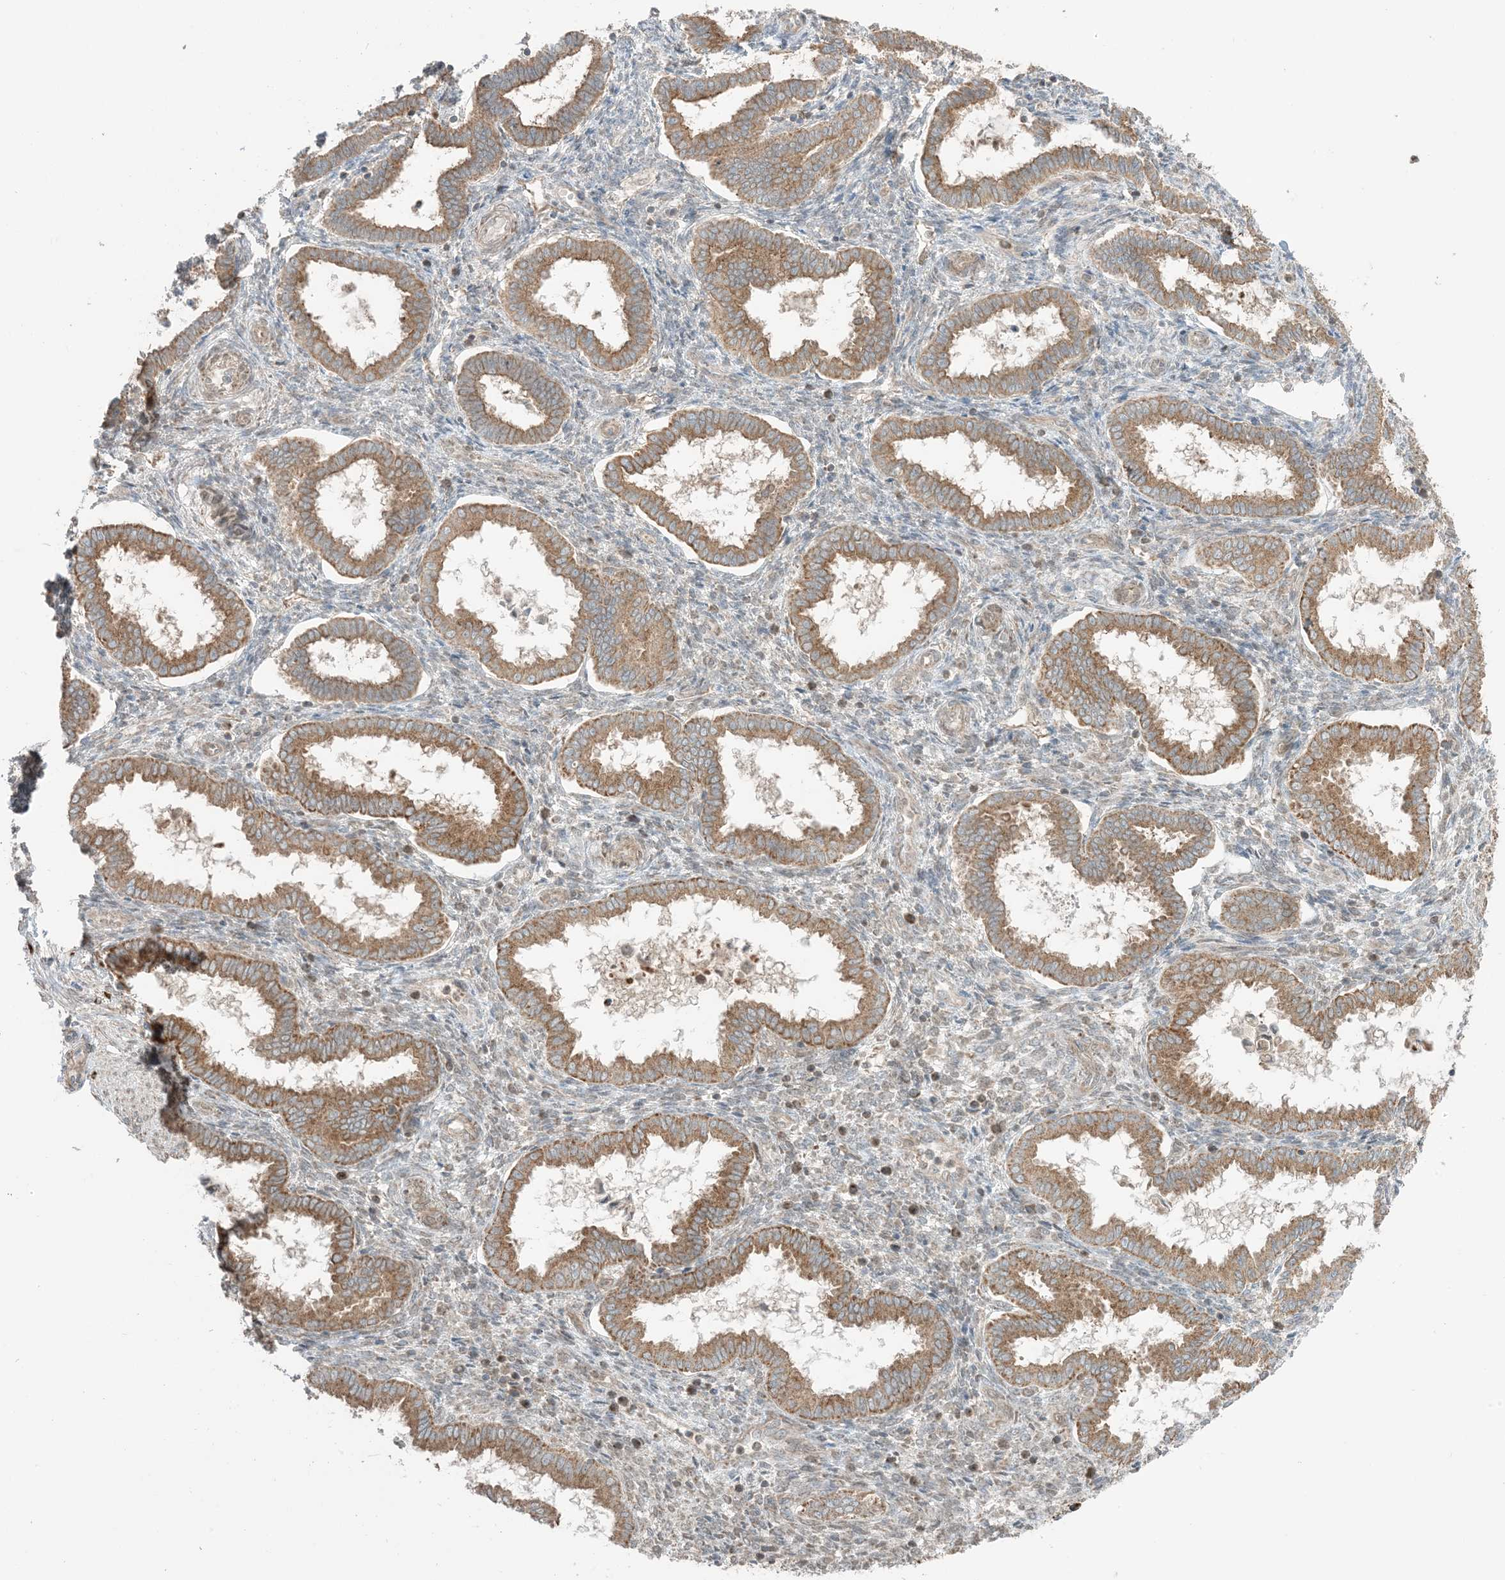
{"staining": {"intensity": "weak", "quantity": "<25%", "location": "cytoplasmic/membranous"}, "tissue": "endometrium", "cell_type": "Cells in endometrial stroma", "image_type": "normal", "snomed": [{"axis": "morphology", "description": "Normal tissue, NOS"}, {"axis": "topography", "description": "Endometrium"}], "caption": "There is no significant staining in cells in endometrial stroma of endometrium. The staining was performed using DAB (3,3'-diaminobenzidine) to visualize the protein expression in brown, while the nuclei were stained in blue with hematoxylin (Magnification: 20x).", "gene": "N4BP3", "patient": {"sex": "female", "age": 24}}